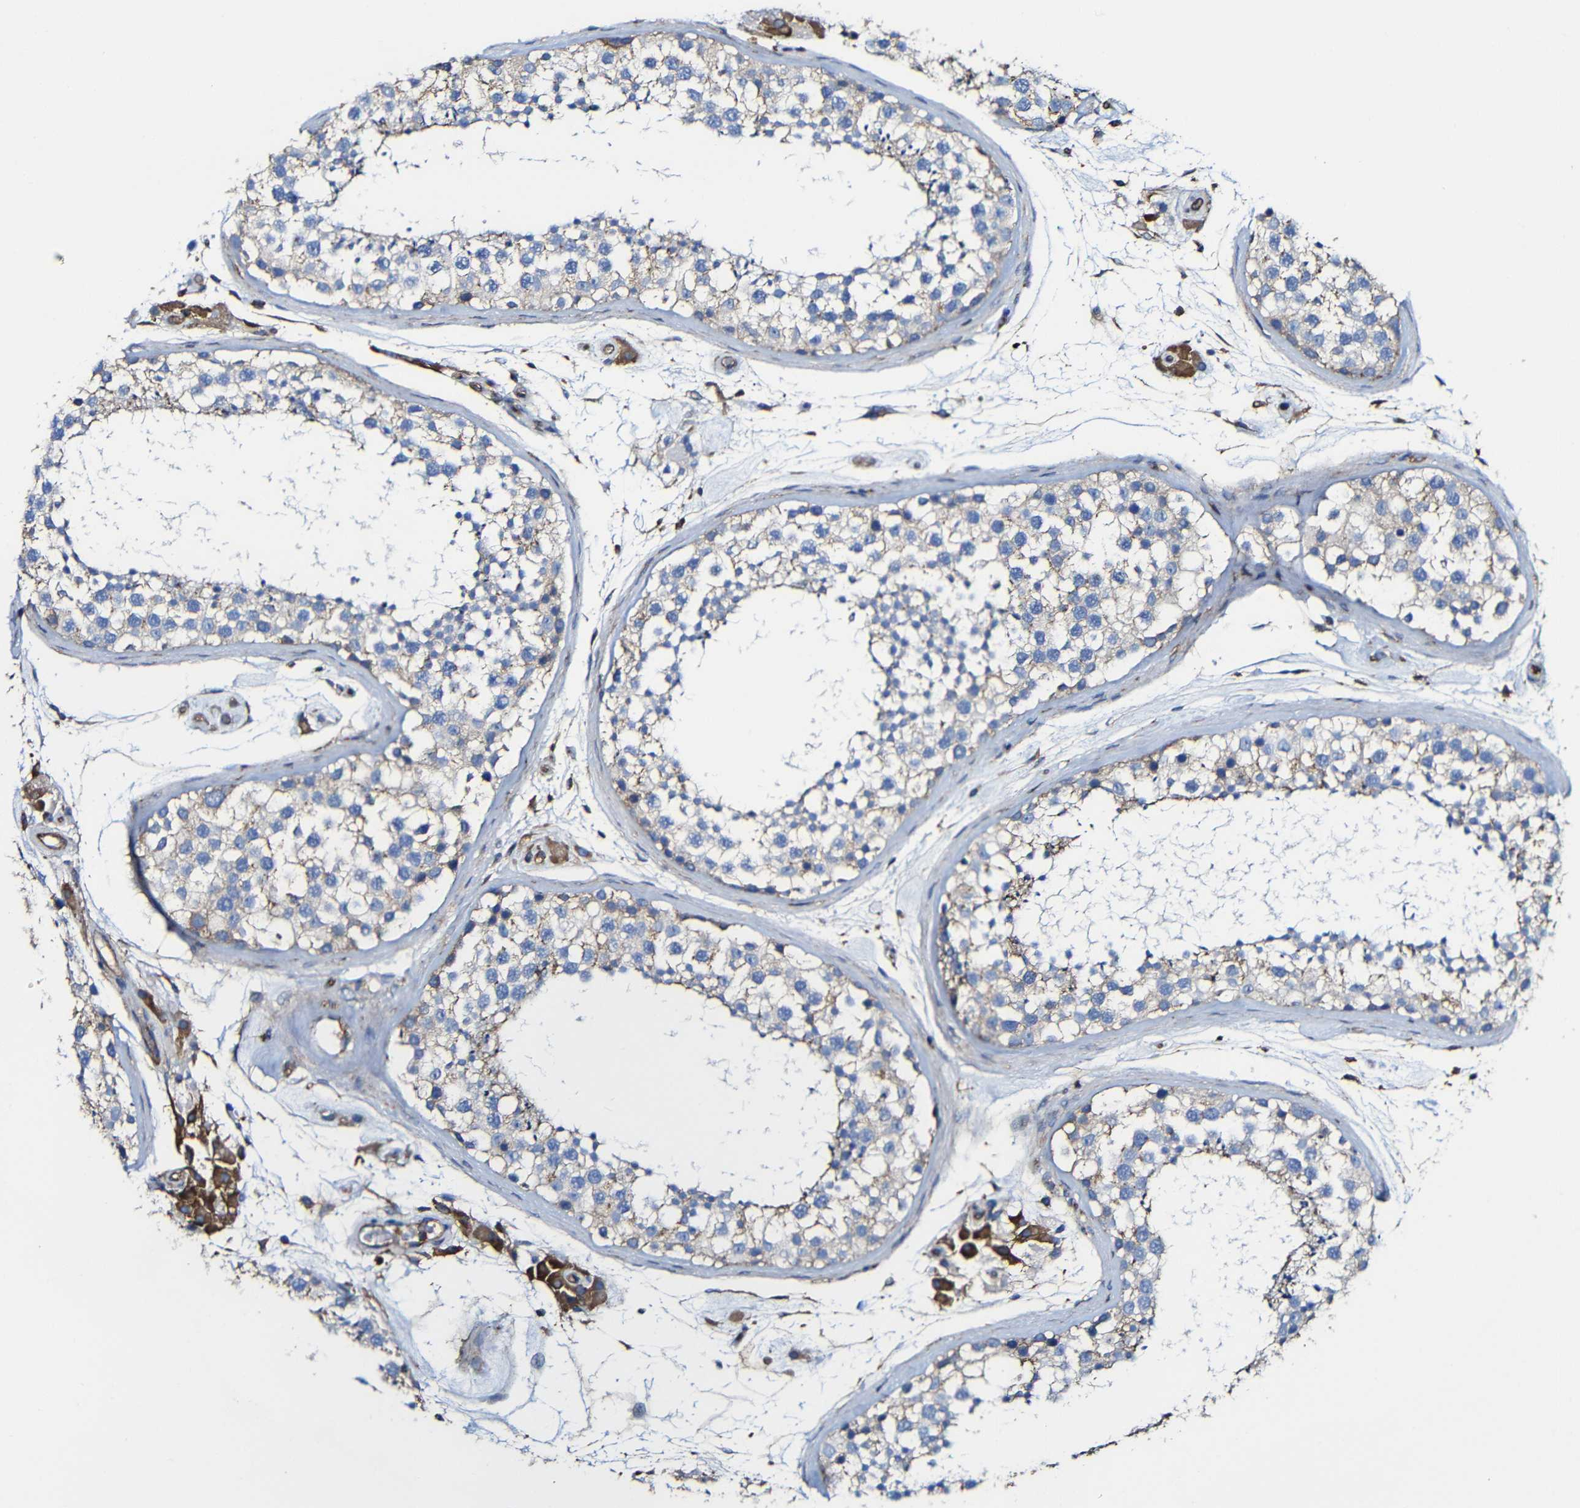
{"staining": {"intensity": "weak", "quantity": "25%-75%", "location": "cytoplasmic/membranous"}, "tissue": "testis", "cell_type": "Cells in seminiferous ducts", "image_type": "normal", "snomed": [{"axis": "morphology", "description": "Normal tissue, NOS"}, {"axis": "topography", "description": "Testis"}], "caption": "Testis stained with a brown dye reveals weak cytoplasmic/membranous positive staining in approximately 25%-75% of cells in seminiferous ducts.", "gene": "MSN", "patient": {"sex": "male", "age": 46}}